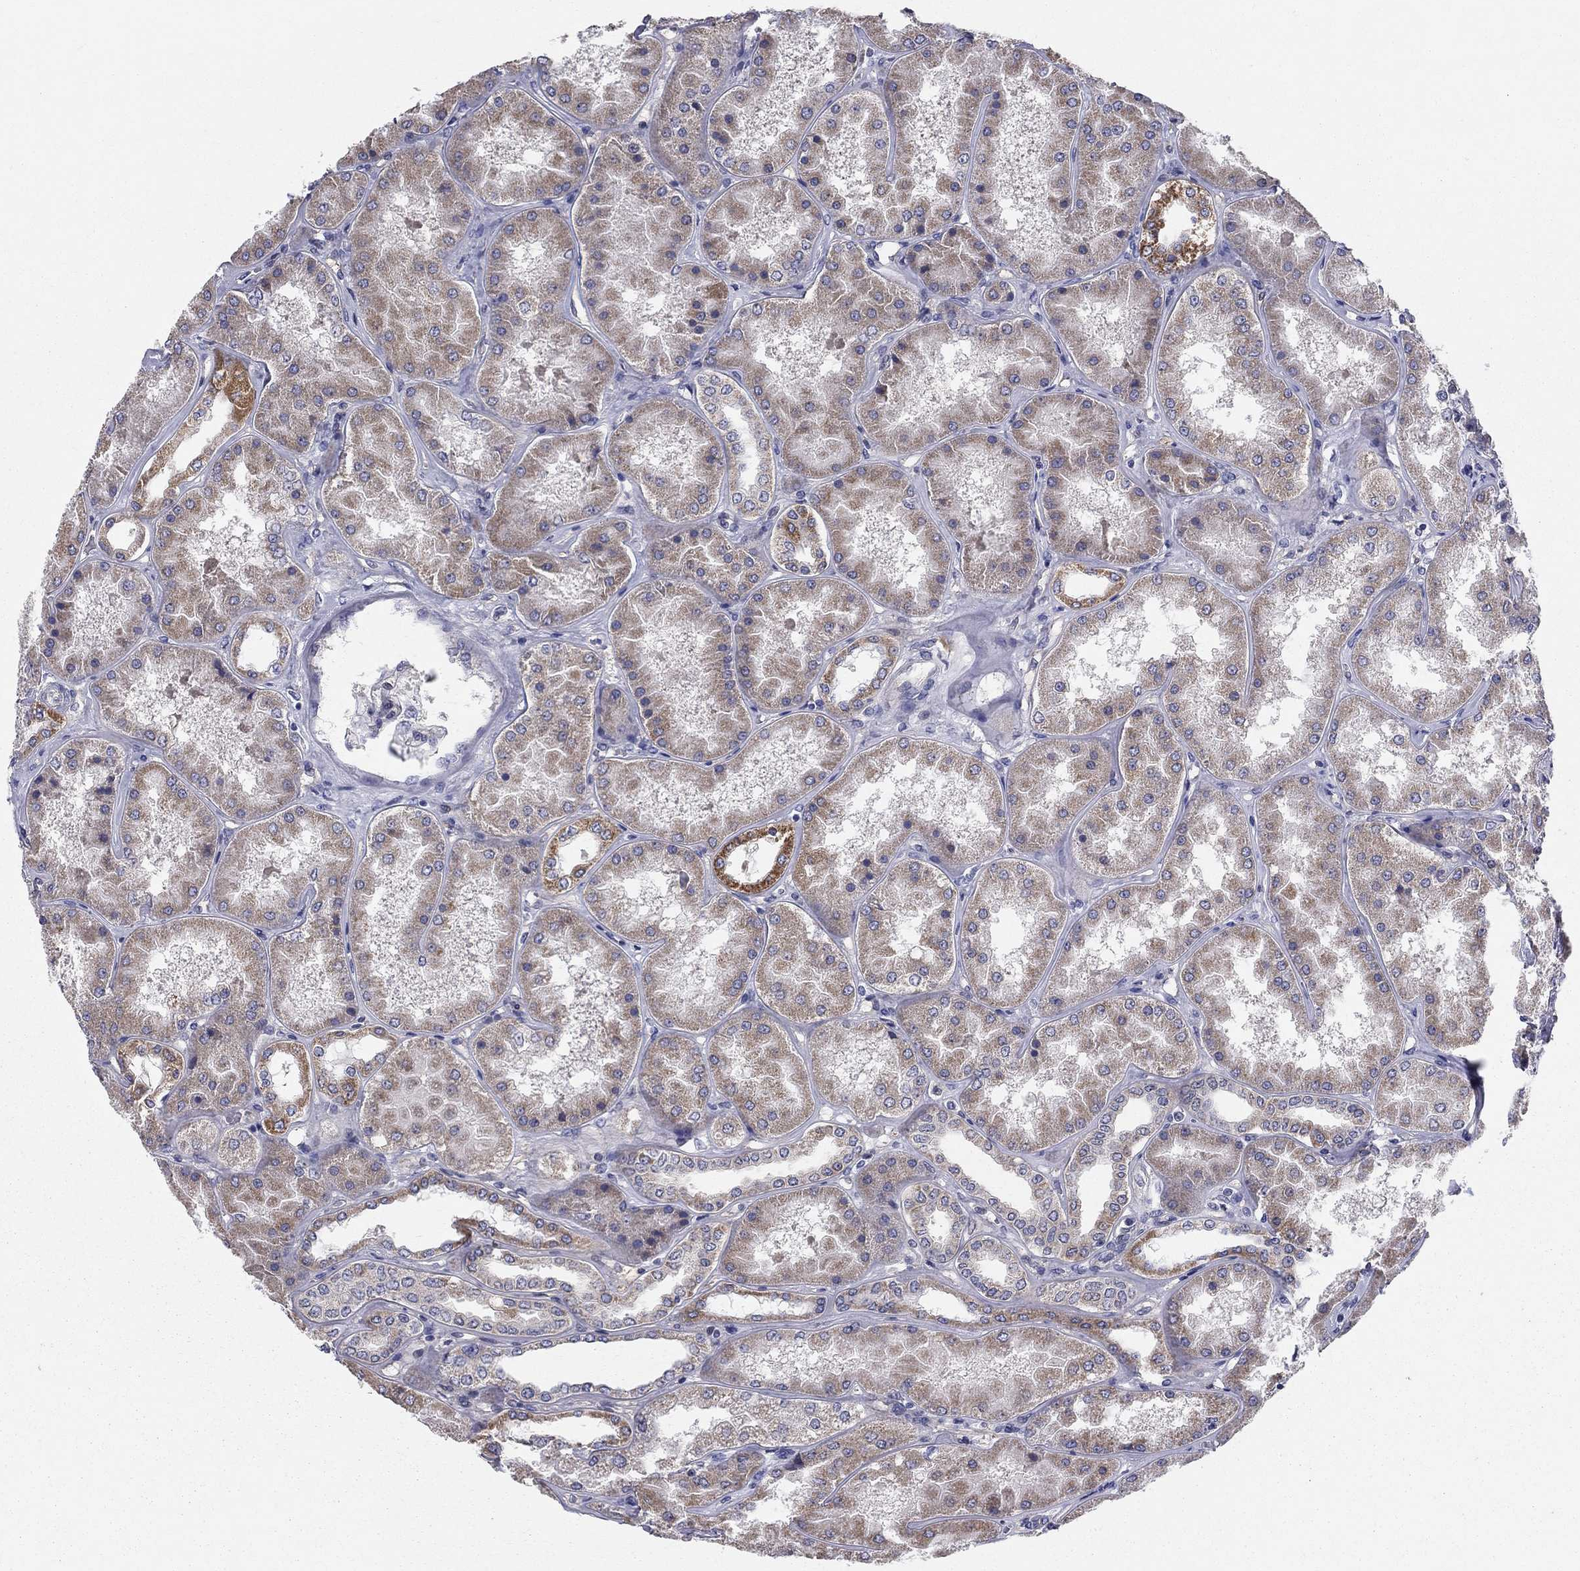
{"staining": {"intensity": "negative", "quantity": "none", "location": "none"}, "tissue": "kidney", "cell_type": "Cells in glomeruli", "image_type": "normal", "snomed": [{"axis": "morphology", "description": "Normal tissue, NOS"}, {"axis": "topography", "description": "Kidney"}], "caption": "A high-resolution micrograph shows immunohistochemistry (IHC) staining of normal kidney, which reveals no significant staining in cells in glomeruli. (DAB (3,3'-diaminobenzidine) immunohistochemistry (IHC) with hematoxylin counter stain).", "gene": "EMP2", "patient": {"sex": "female", "age": 56}}